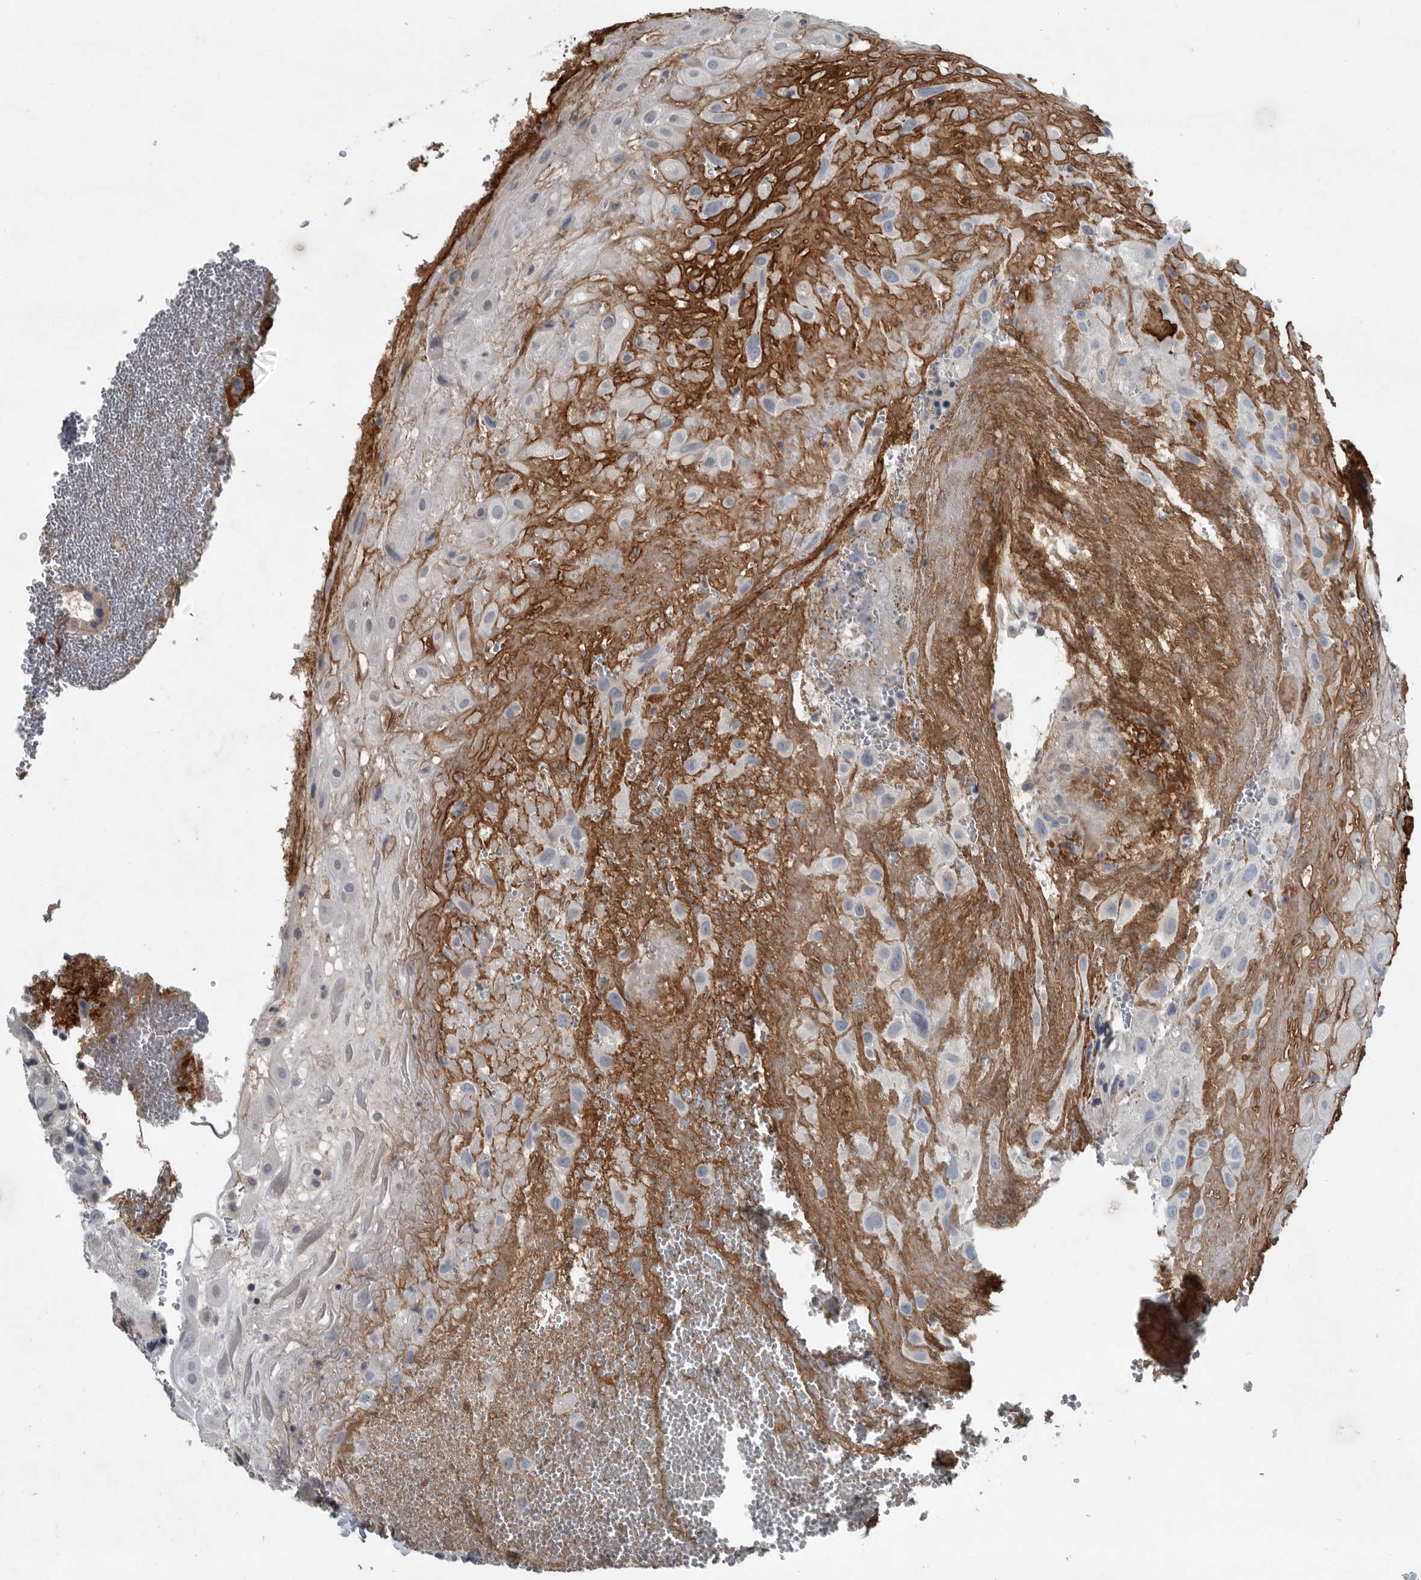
{"staining": {"intensity": "negative", "quantity": "none", "location": "none"}, "tissue": "placenta", "cell_type": "Decidual cells", "image_type": "normal", "snomed": [{"axis": "morphology", "description": "Normal tissue, NOS"}, {"axis": "topography", "description": "Placenta"}], "caption": "This is an immunohistochemistry image of unremarkable human placenta. There is no expression in decidual cells.", "gene": "MPP3", "patient": {"sex": "female", "age": 35}}